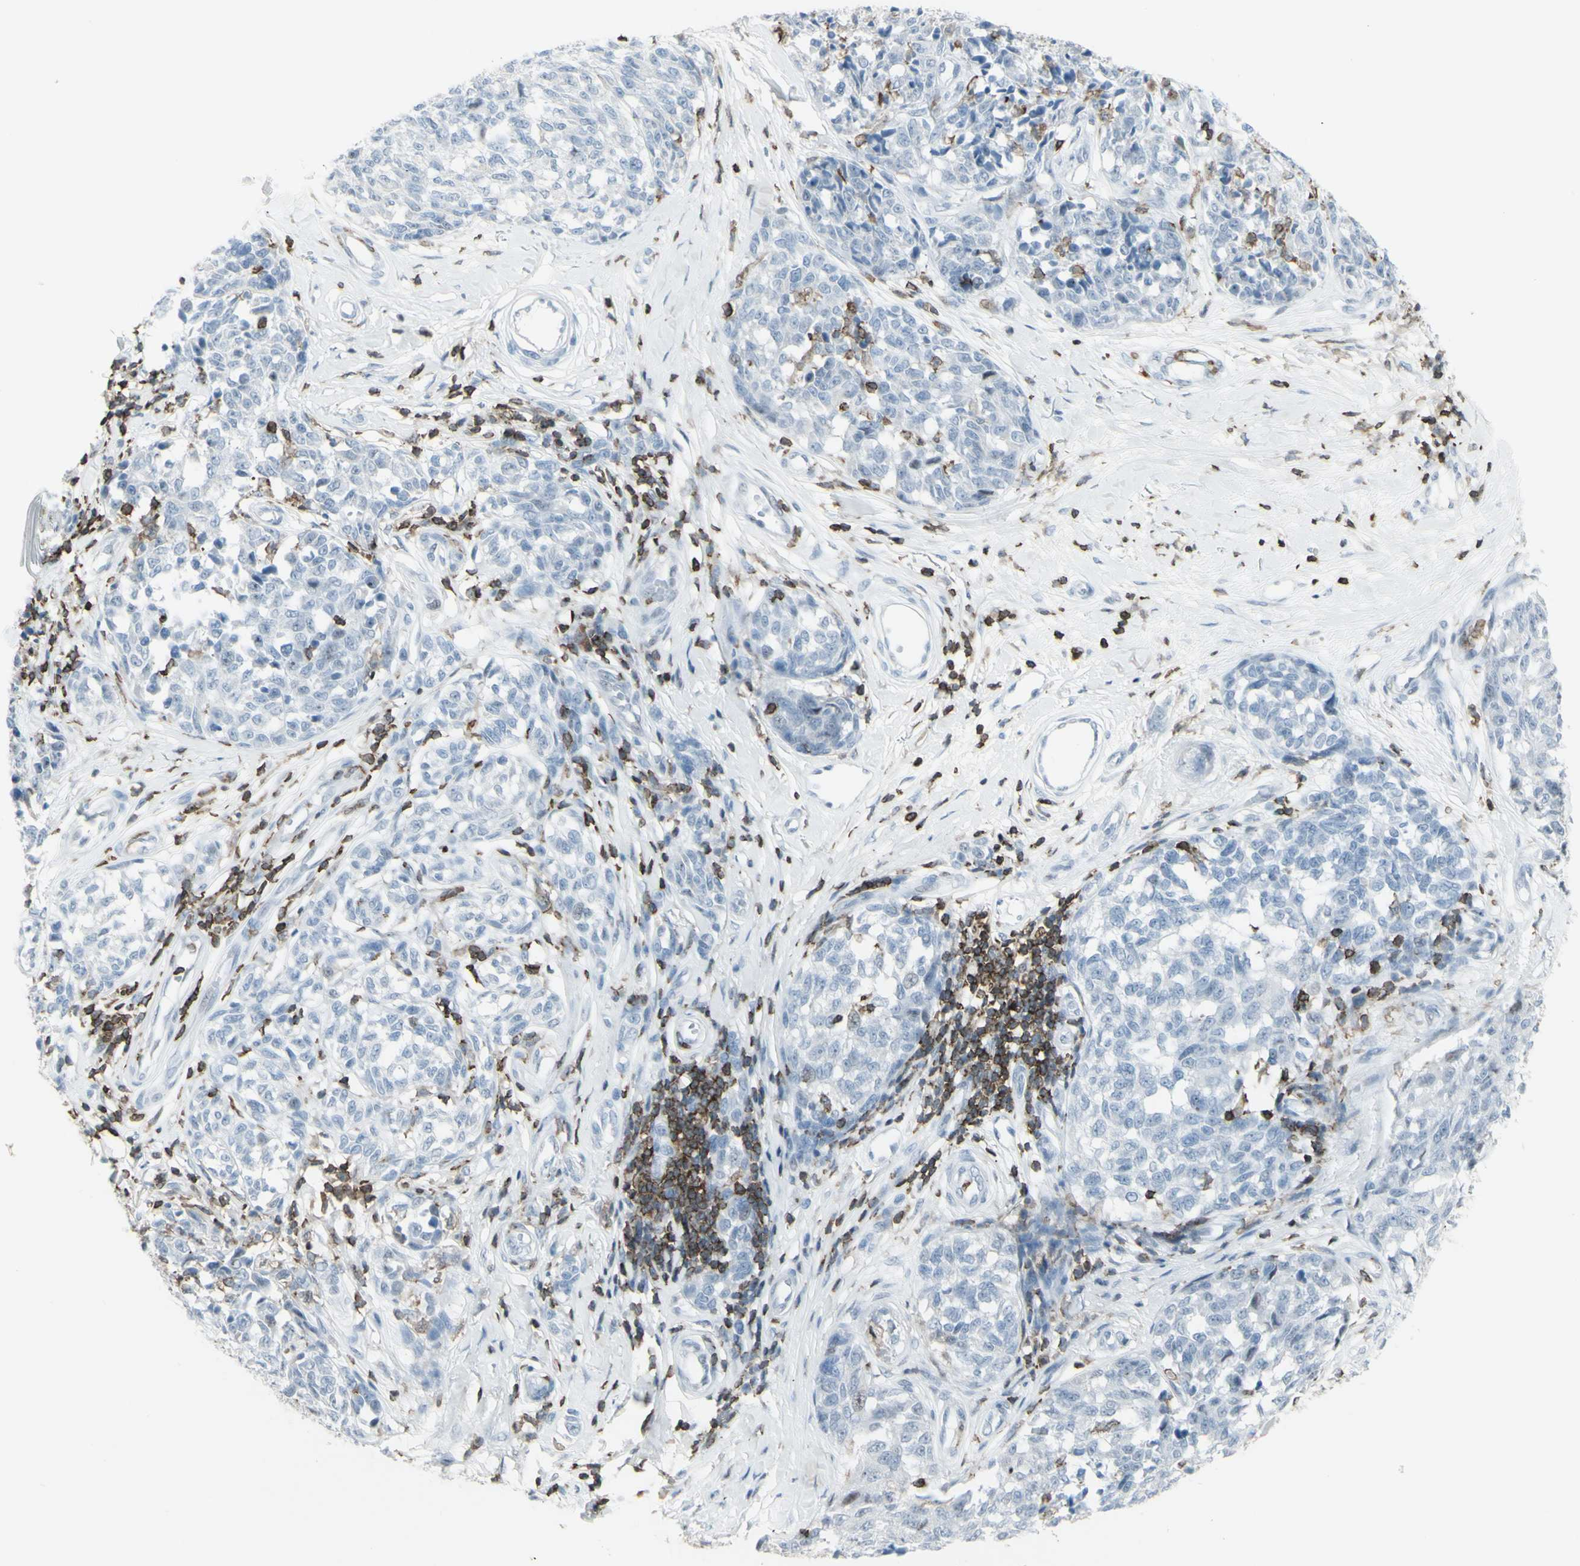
{"staining": {"intensity": "weak", "quantity": "<25%", "location": "cytoplasmic/membranous"}, "tissue": "melanoma", "cell_type": "Tumor cells", "image_type": "cancer", "snomed": [{"axis": "morphology", "description": "Malignant melanoma, NOS"}, {"axis": "topography", "description": "Skin"}], "caption": "This is an immunohistochemistry histopathology image of melanoma. There is no positivity in tumor cells.", "gene": "NRG1", "patient": {"sex": "female", "age": 64}}